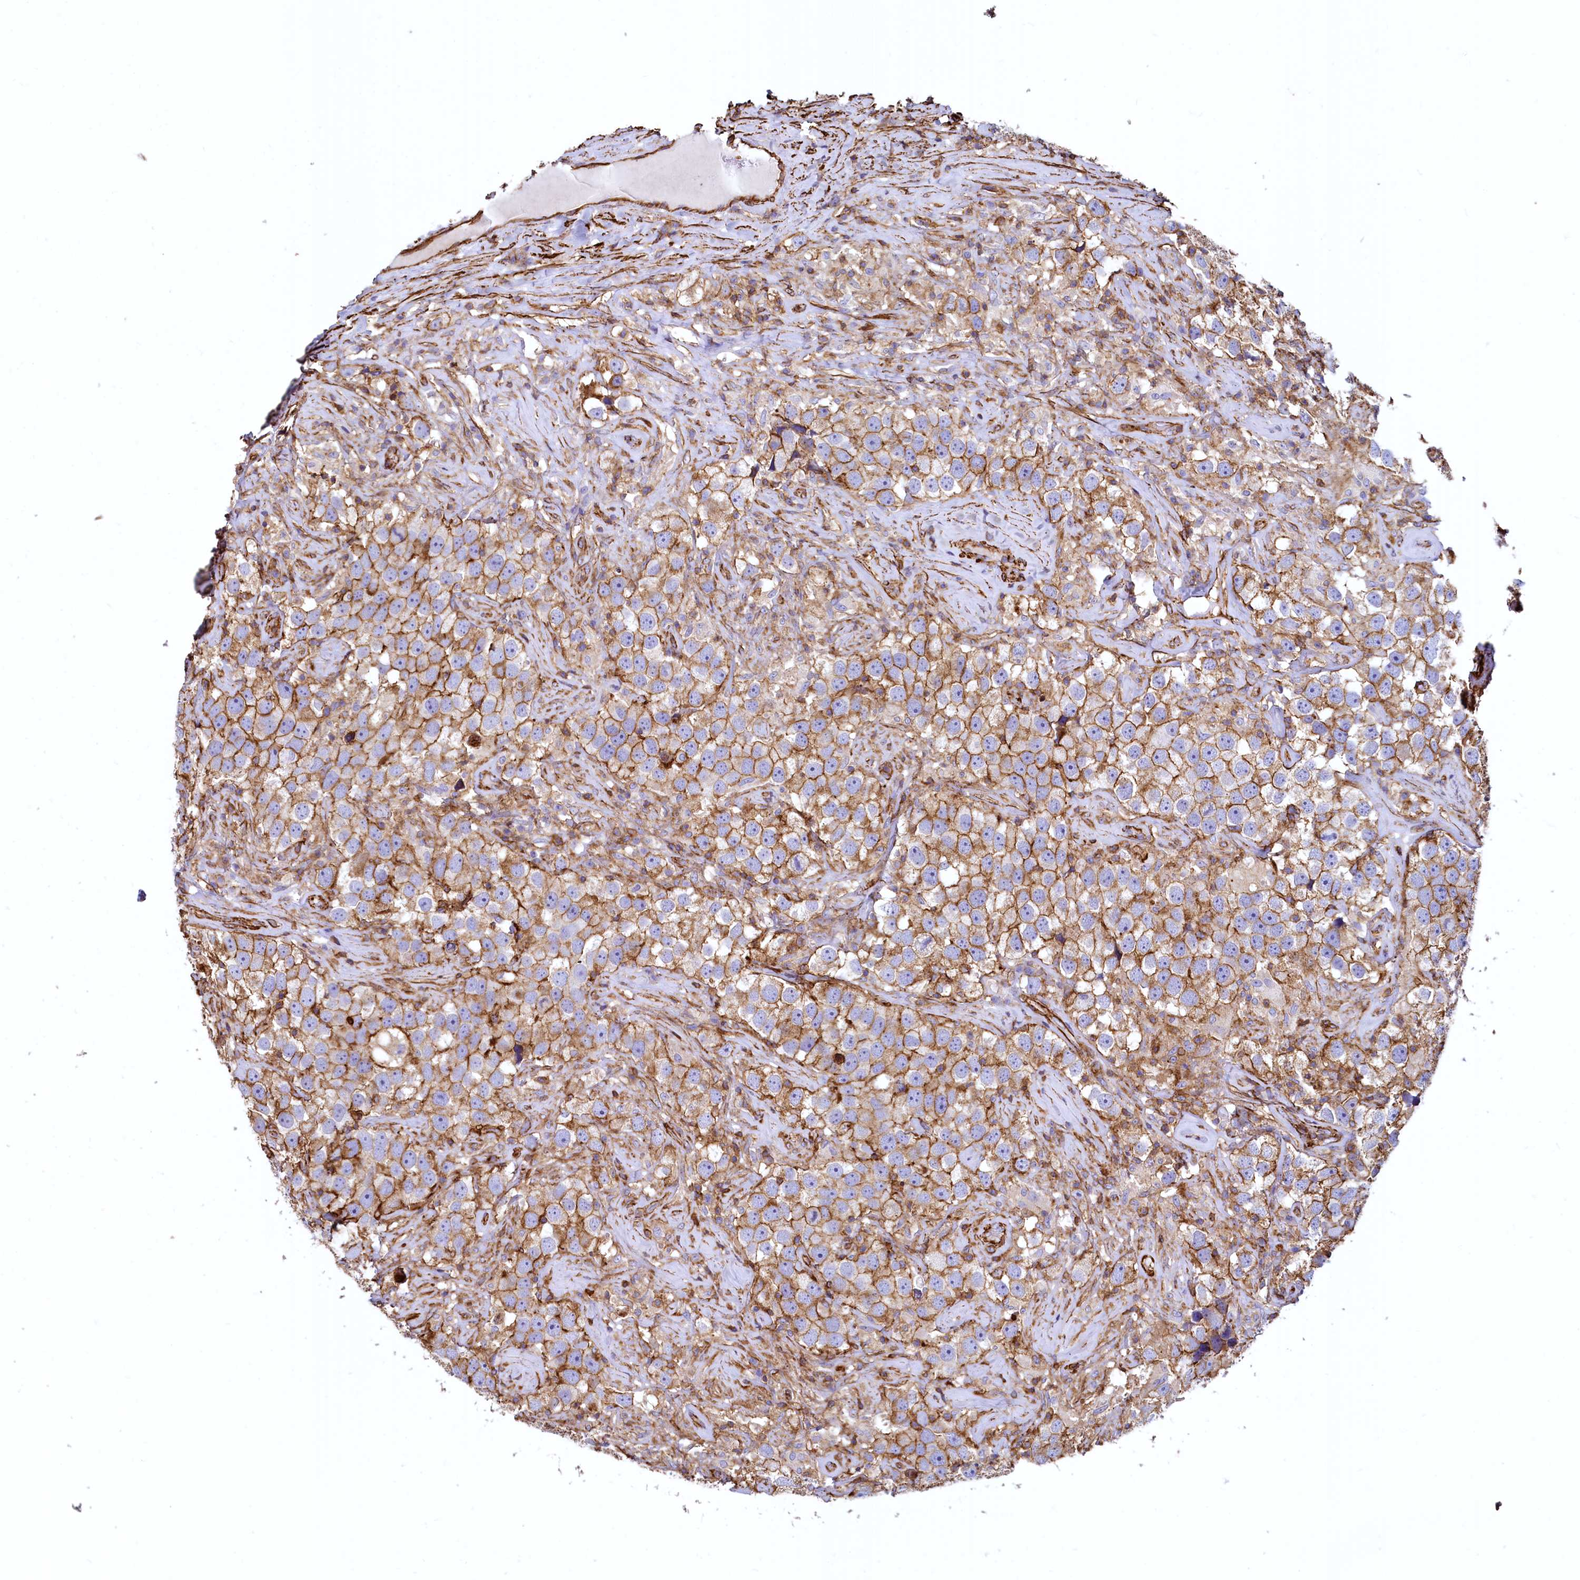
{"staining": {"intensity": "moderate", "quantity": ">75%", "location": "cytoplasmic/membranous"}, "tissue": "testis cancer", "cell_type": "Tumor cells", "image_type": "cancer", "snomed": [{"axis": "morphology", "description": "Seminoma, NOS"}, {"axis": "topography", "description": "Testis"}], "caption": "Tumor cells demonstrate medium levels of moderate cytoplasmic/membranous staining in about >75% of cells in human seminoma (testis).", "gene": "THBS1", "patient": {"sex": "male", "age": 49}}